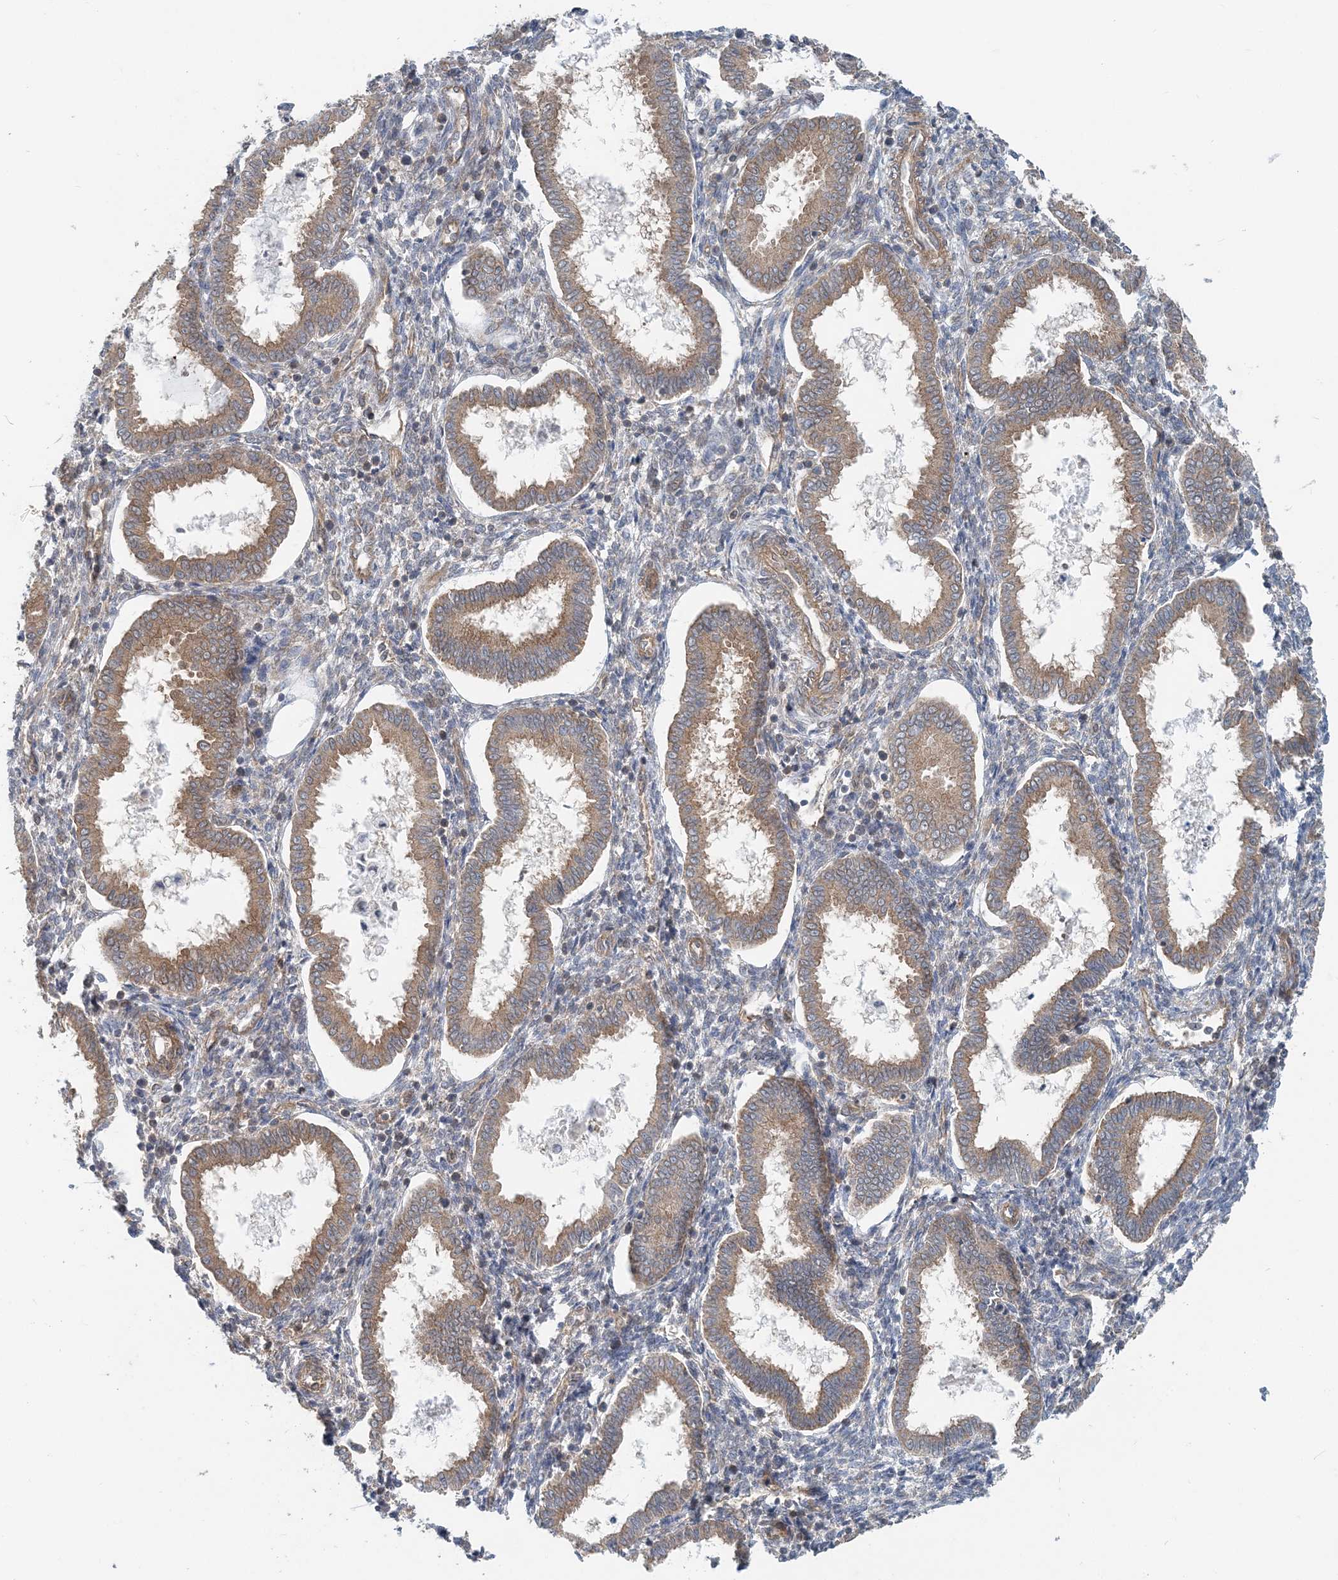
{"staining": {"intensity": "negative", "quantity": "none", "location": "none"}, "tissue": "endometrium", "cell_type": "Cells in endometrial stroma", "image_type": "normal", "snomed": [{"axis": "morphology", "description": "Normal tissue, NOS"}, {"axis": "topography", "description": "Endometrium"}], "caption": "Histopathology image shows no significant protein positivity in cells in endometrial stroma of unremarkable endometrium. (IHC, brightfield microscopy, high magnification).", "gene": "MOB4", "patient": {"sex": "female", "age": 24}}